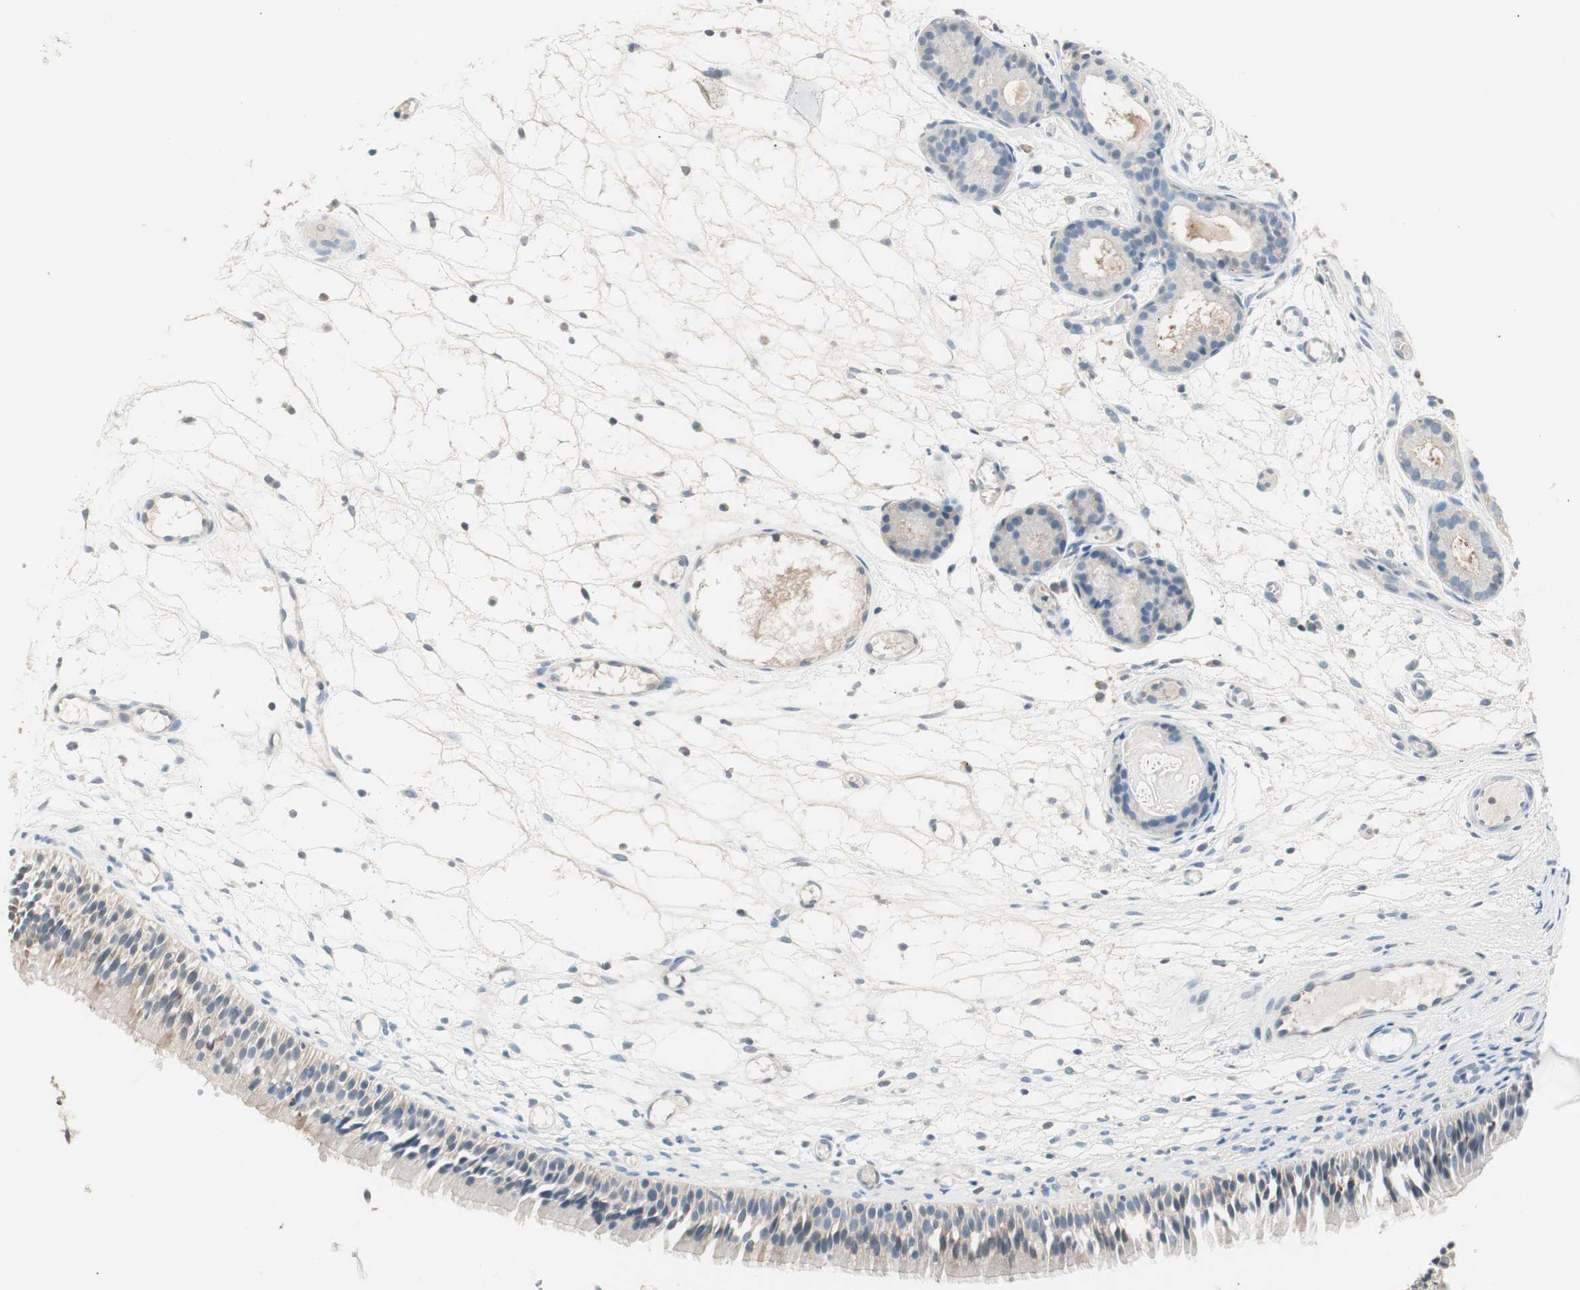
{"staining": {"intensity": "moderate", "quantity": ">75%", "location": "cytoplasmic/membranous"}, "tissue": "nasopharynx", "cell_type": "Respiratory epithelial cells", "image_type": "normal", "snomed": [{"axis": "morphology", "description": "Normal tissue, NOS"}, {"axis": "topography", "description": "Nasopharynx"}], "caption": "The image displays staining of unremarkable nasopharynx, revealing moderate cytoplasmic/membranous protein staining (brown color) within respiratory epithelial cells.", "gene": "RAD54B", "patient": {"sex": "female", "age": 54}}